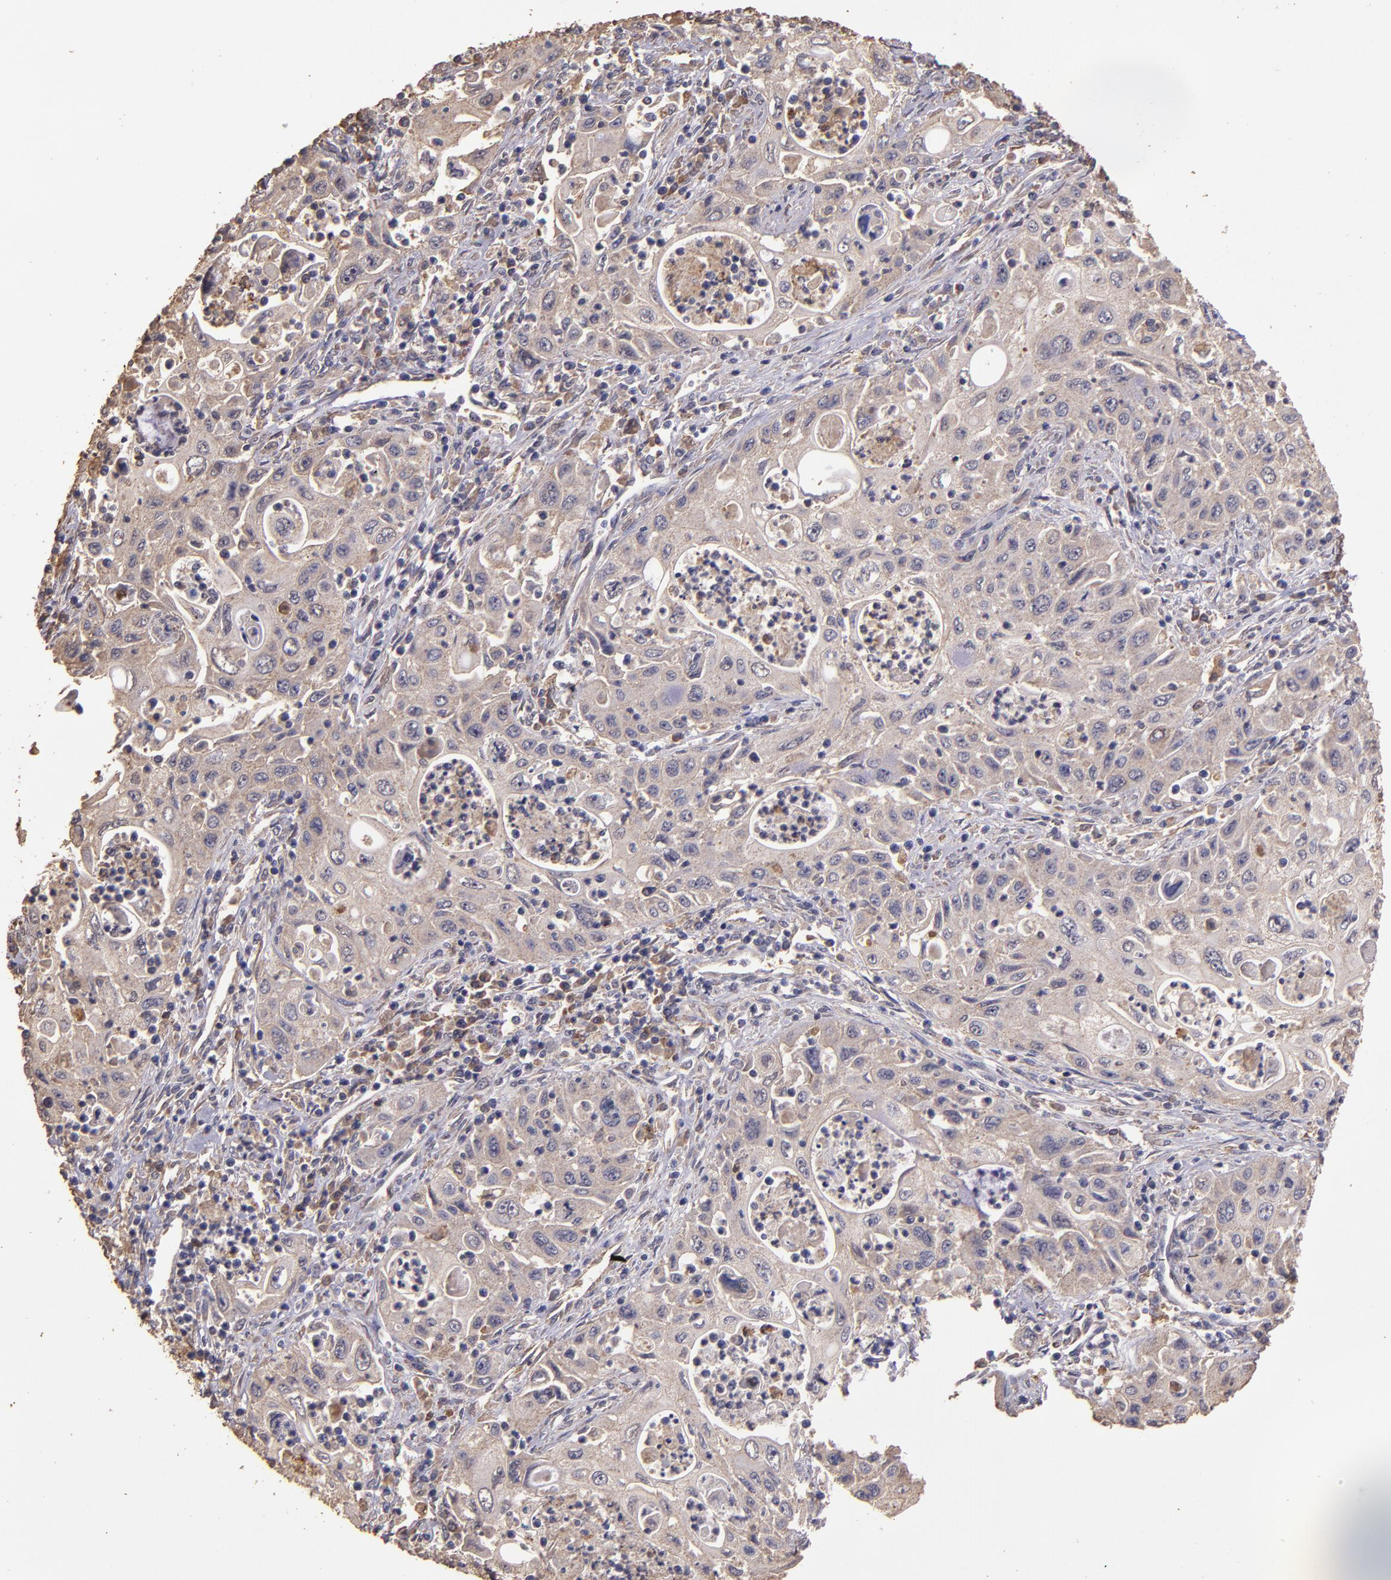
{"staining": {"intensity": "weak", "quantity": ">75%", "location": "cytoplasmic/membranous"}, "tissue": "pancreatic cancer", "cell_type": "Tumor cells", "image_type": "cancer", "snomed": [{"axis": "morphology", "description": "Adenocarcinoma, NOS"}, {"axis": "topography", "description": "Pancreas"}], "caption": "Weak cytoplasmic/membranous staining for a protein is appreciated in about >75% of tumor cells of pancreatic adenocarcinoma using immunohistochemistry.", "gene": "HECTD1", "patient": {"sex": "male", "age": 70}}